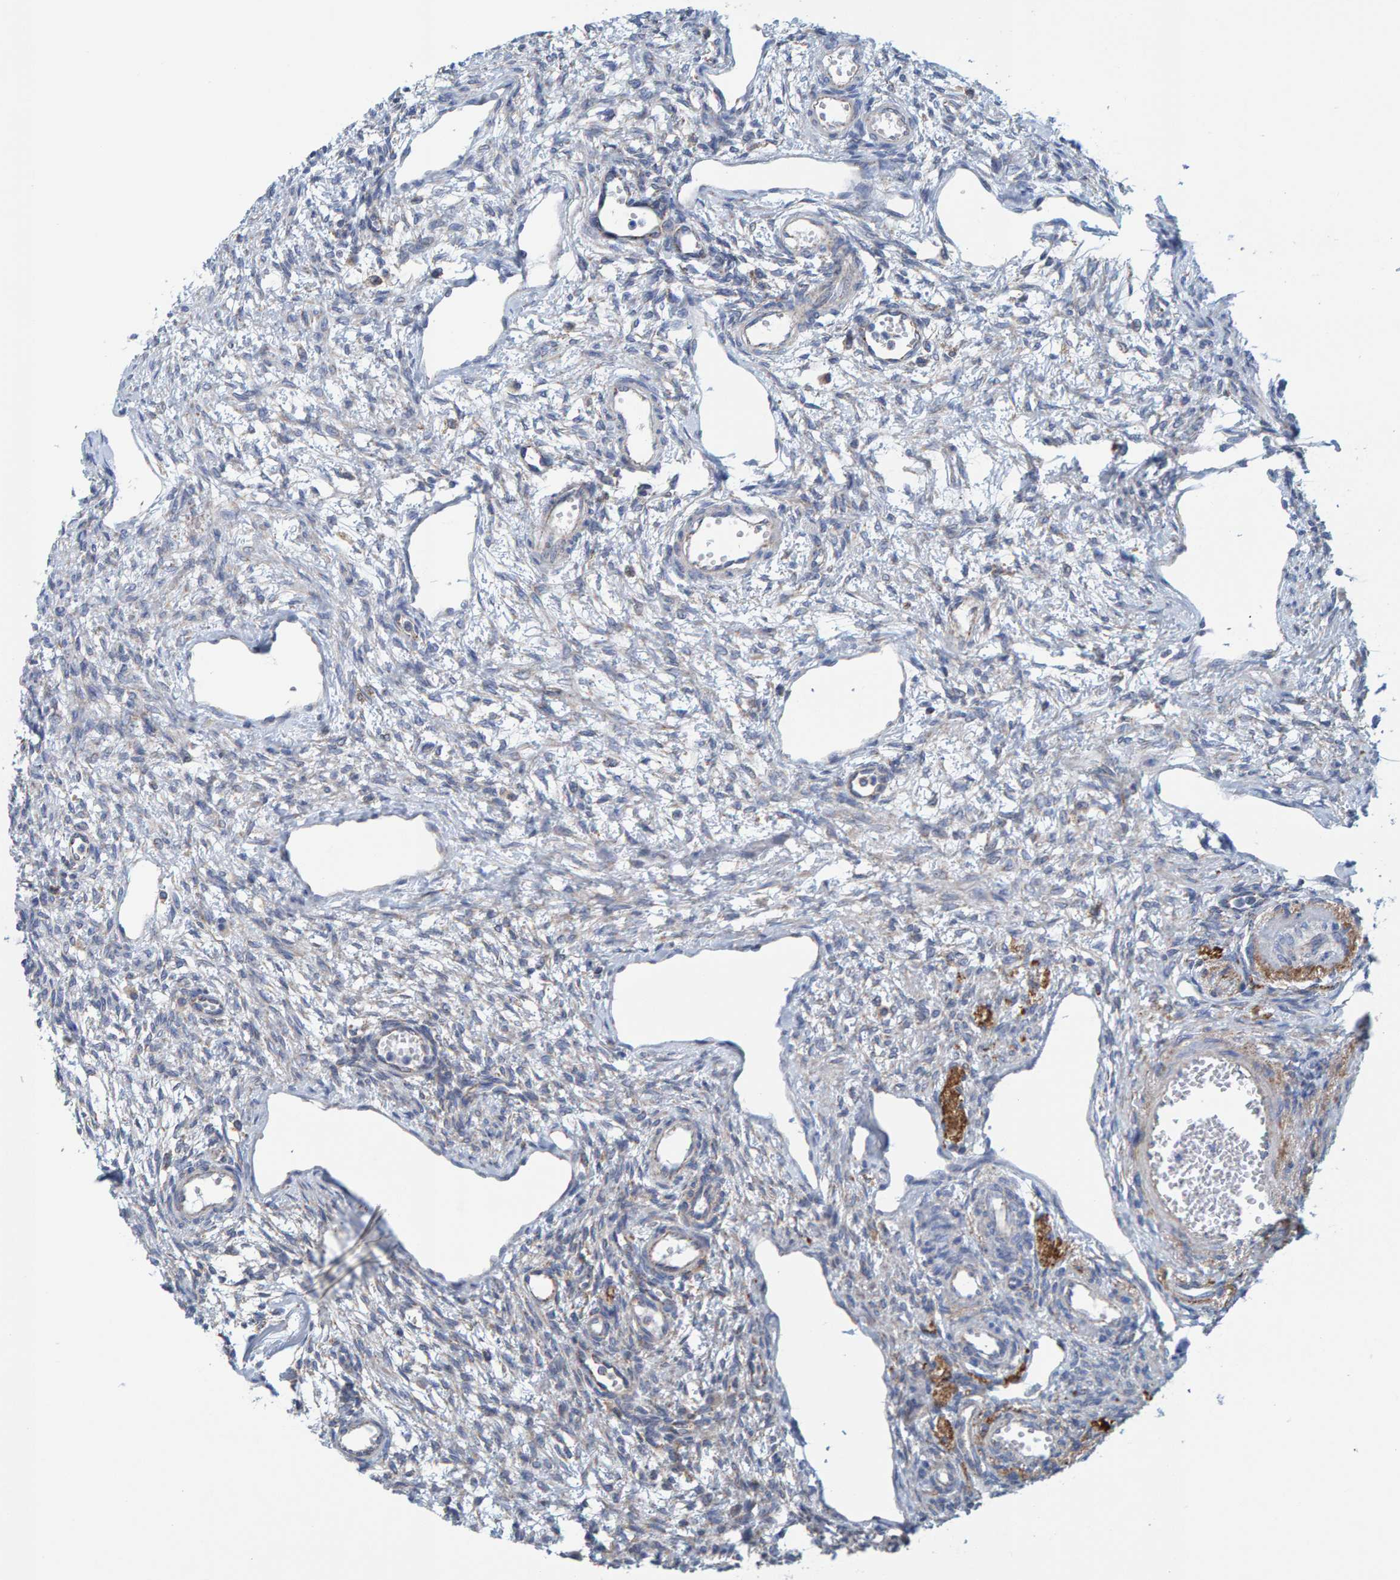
{"staining": {"intensity": "moderate", "quantity": ">75%", "location": "cytoplasmic/membranous"}, "tissue": "ovary", "cell_type": "Follicle cells", "image_type": "normal", "snomed": [{"axis": "morphology", "description": "Normal tissue, NOS"}, {"axis": "topography", "description": "Ovary"}], "caption": "Follicle cells reveal medium levels of moderate cytoplasmic/membranous positivity in approximately >75% of cells in benign ovary.", "gene": "MRPS7", "patient": {"sex": "female", "age": 33}}